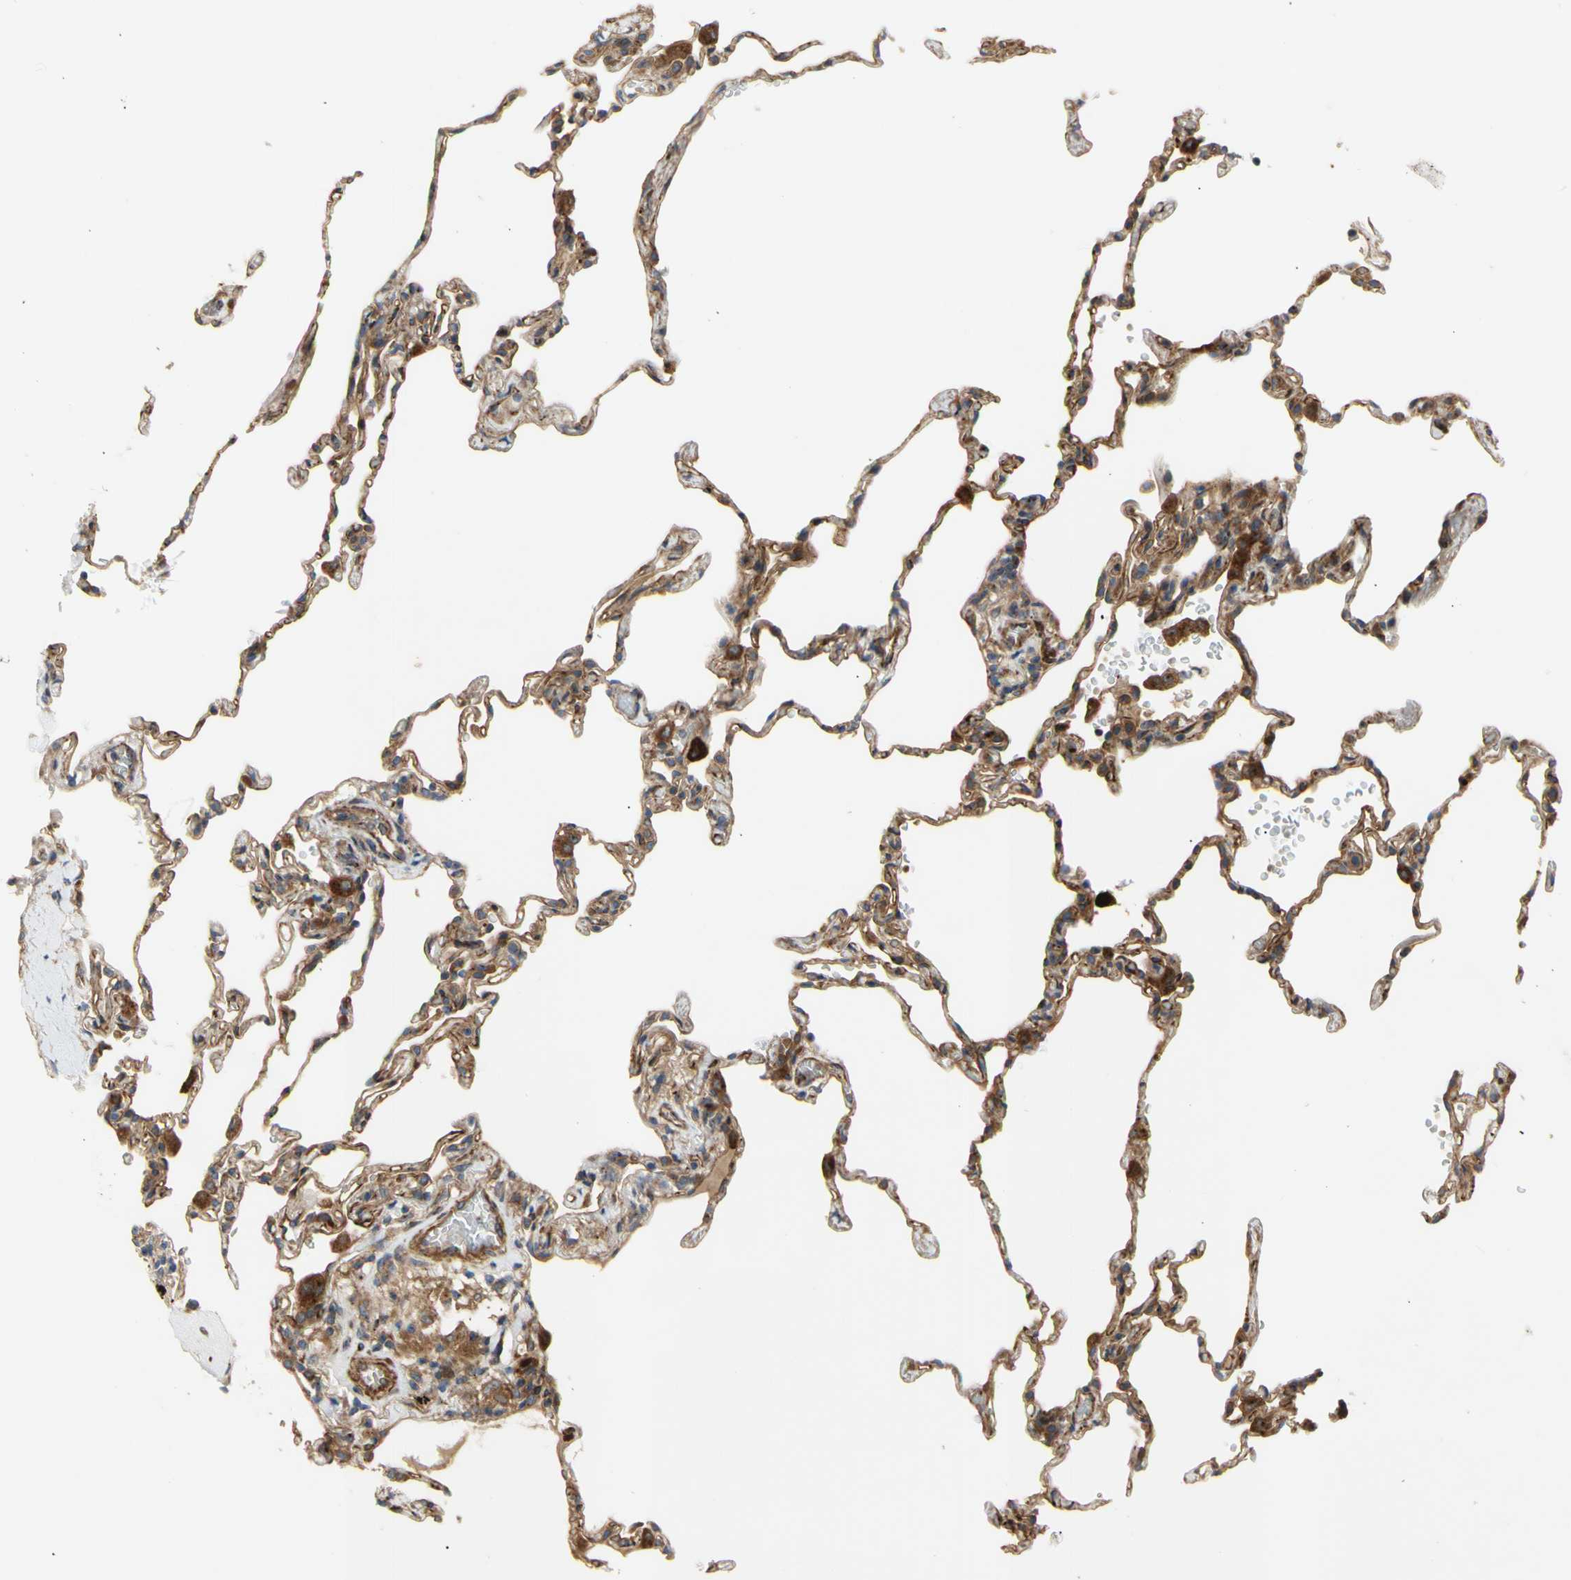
{"staining": {"intensity": "weak", "quantity": ">75%", "location": "cytoplasmic/membranous"}, "tissue": "lung", "cell_type": "Alveolar cells", "image_type": "normal", "snomed": [{"axis": "morphology", "description": "Normal tissue, NOS"}, {"axis": "topography", "description": "Lung"}], "caption": "IHC (DAB) staining of benign human lung shows weak cytoplasmic/membranous protein positivity in approximately >75% of alveolar cells.", "gene": "TUBG2", "patient": {"sex": "male", "age": 59}}